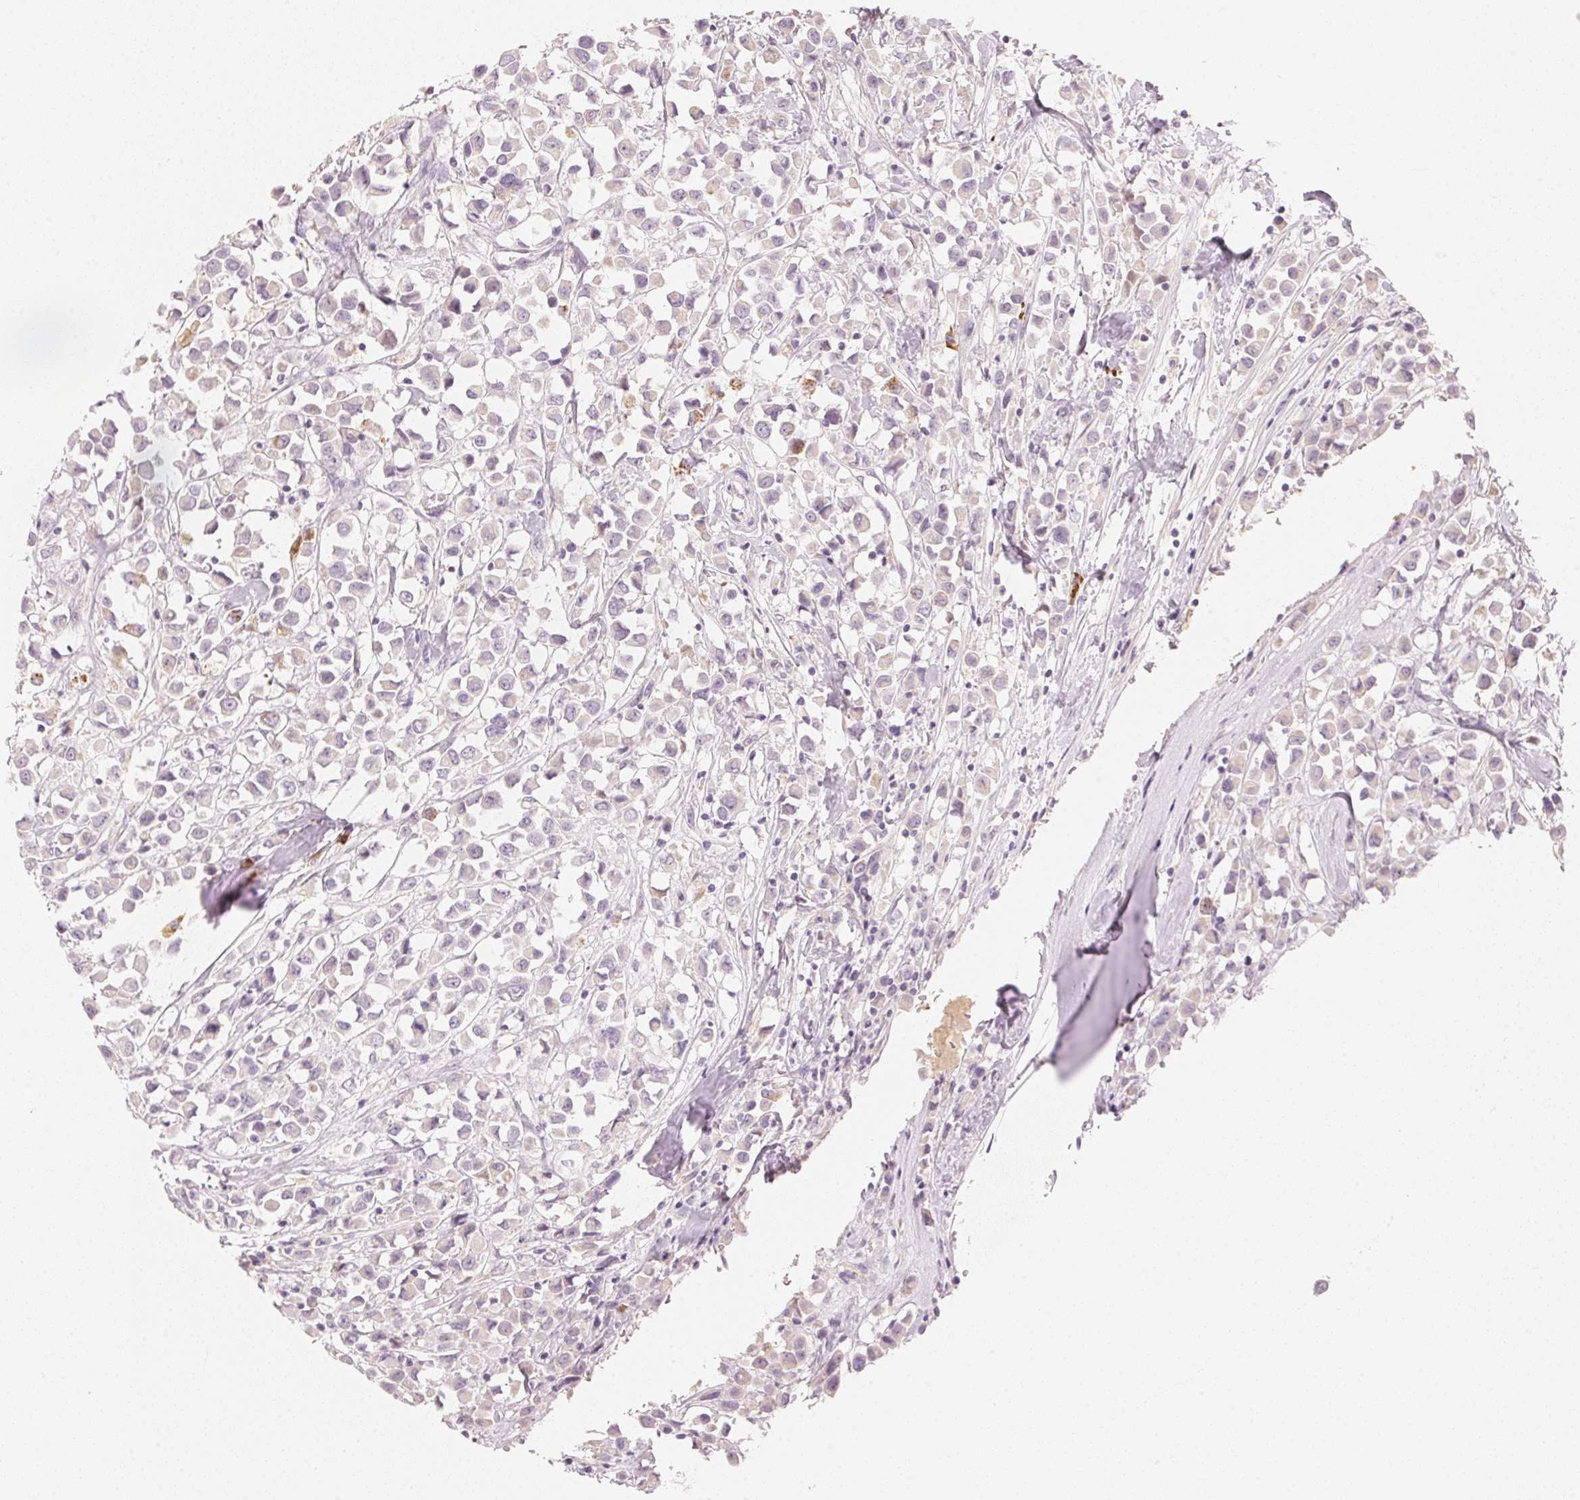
{"staining": {"intensity": "negative", "quantity": "none", "location": "none"}, "tissue": "breast cancer", "cell_type": "Tumor cells", "image_type": "cancer", "snomed": [{"axis": "morphology", "description": "Duct carcinoma"}, {"axis": "topography", "description": "Breast"}], "caption": "This is an immunohistochemistry (IHC) image of breast invasive ductal carcinoma. There is no staining in tumor cells.", "gene": "RMDN2", "patient": {"sex": "female", "age": 61}}